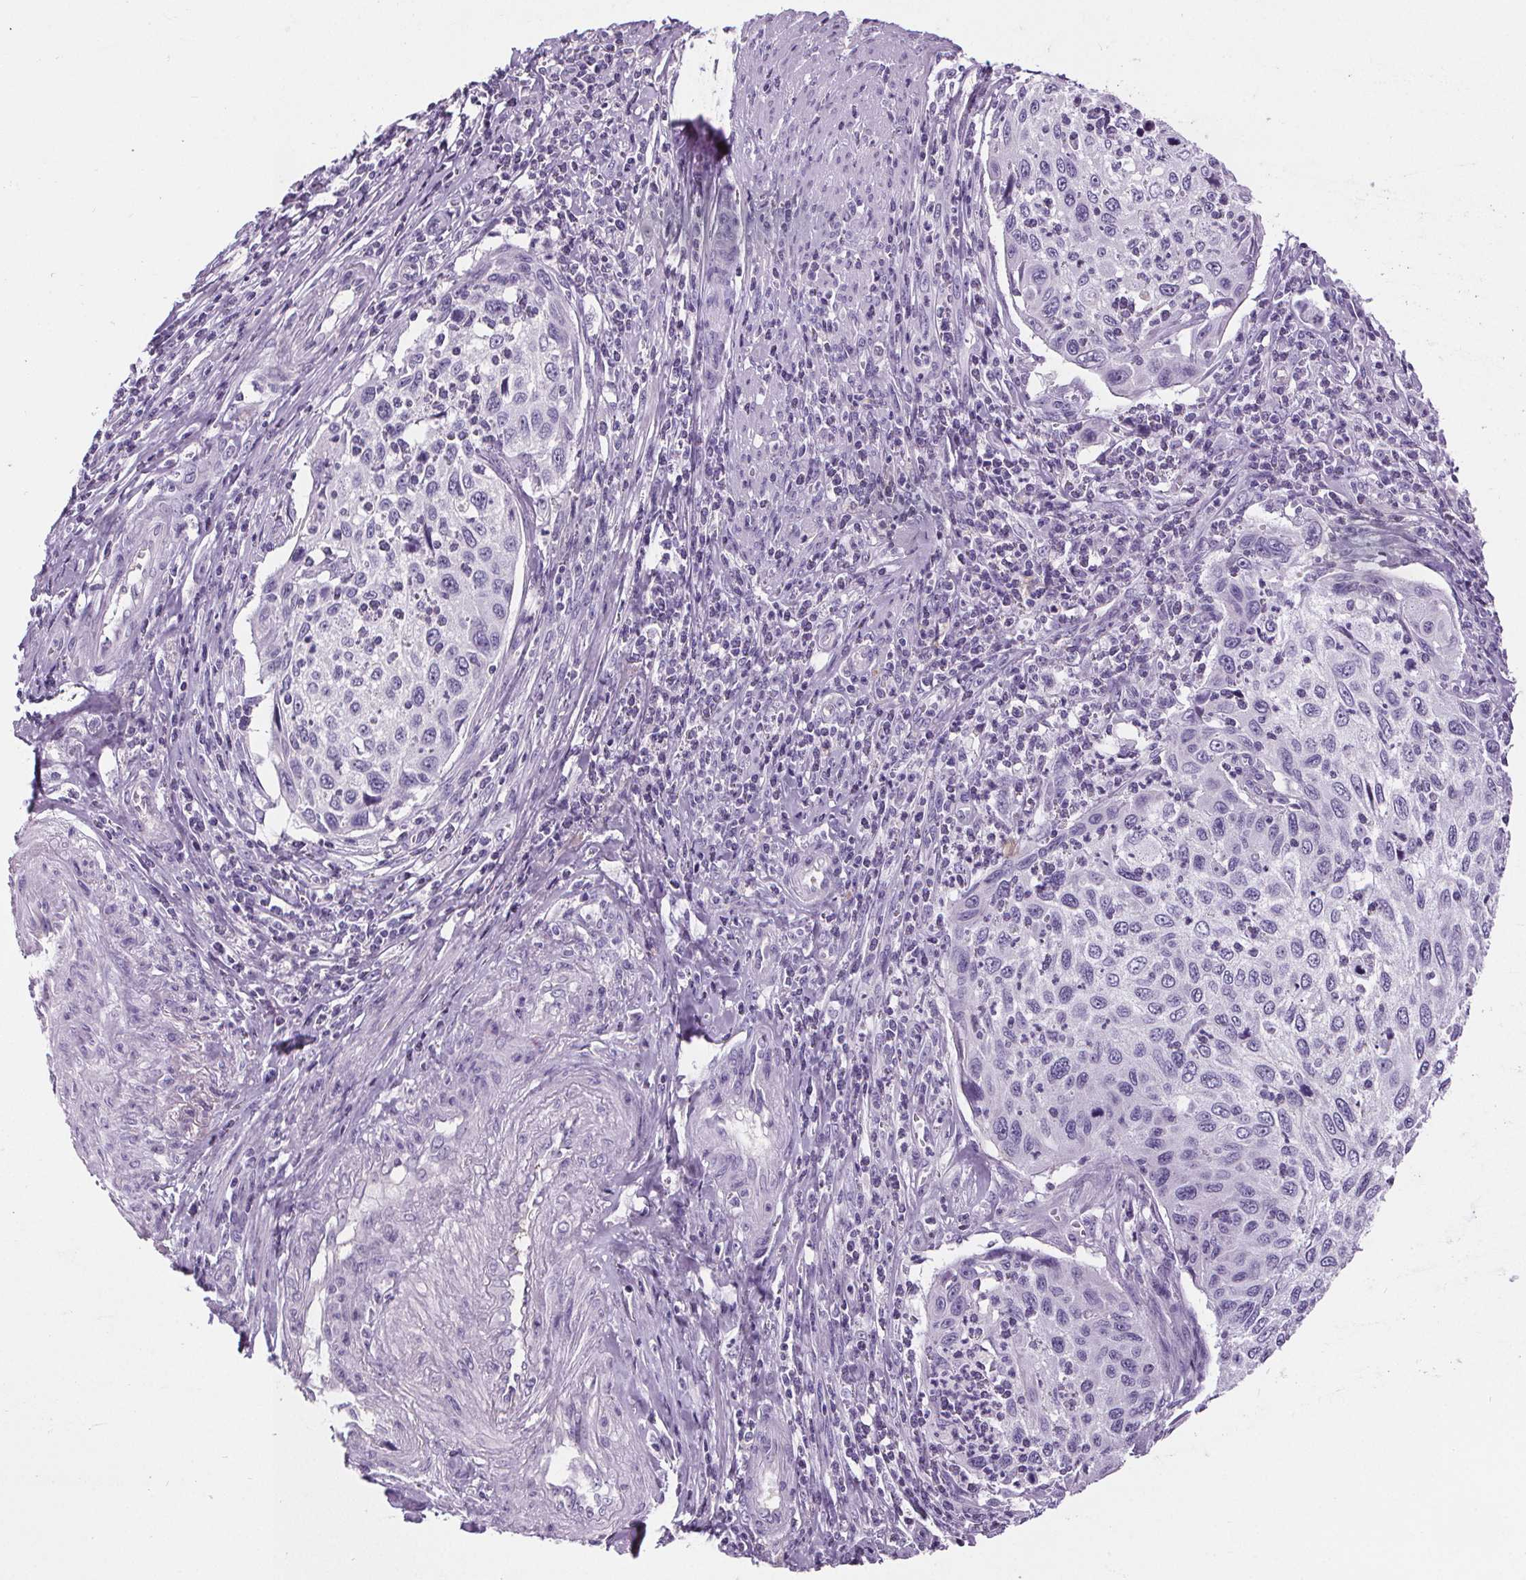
{"staining": {"intensity": "negative", "quantity": "none", "location": "none"}, "tissue": "cervical cancer", "cell_type": "Tumor cells", "image_type": "cancer", "snomed": [{"axis": "morphology", "description": "Squamous cell carcinoma, NOS"}, {"axis": "topography", "description": "Cervix"}], "caption": "IHC of human squamous cell carcinoma (cervical) shows no expression in tumor cells.", "gene": "CD5L", "patient": {"sex": "female", "age": 70}}